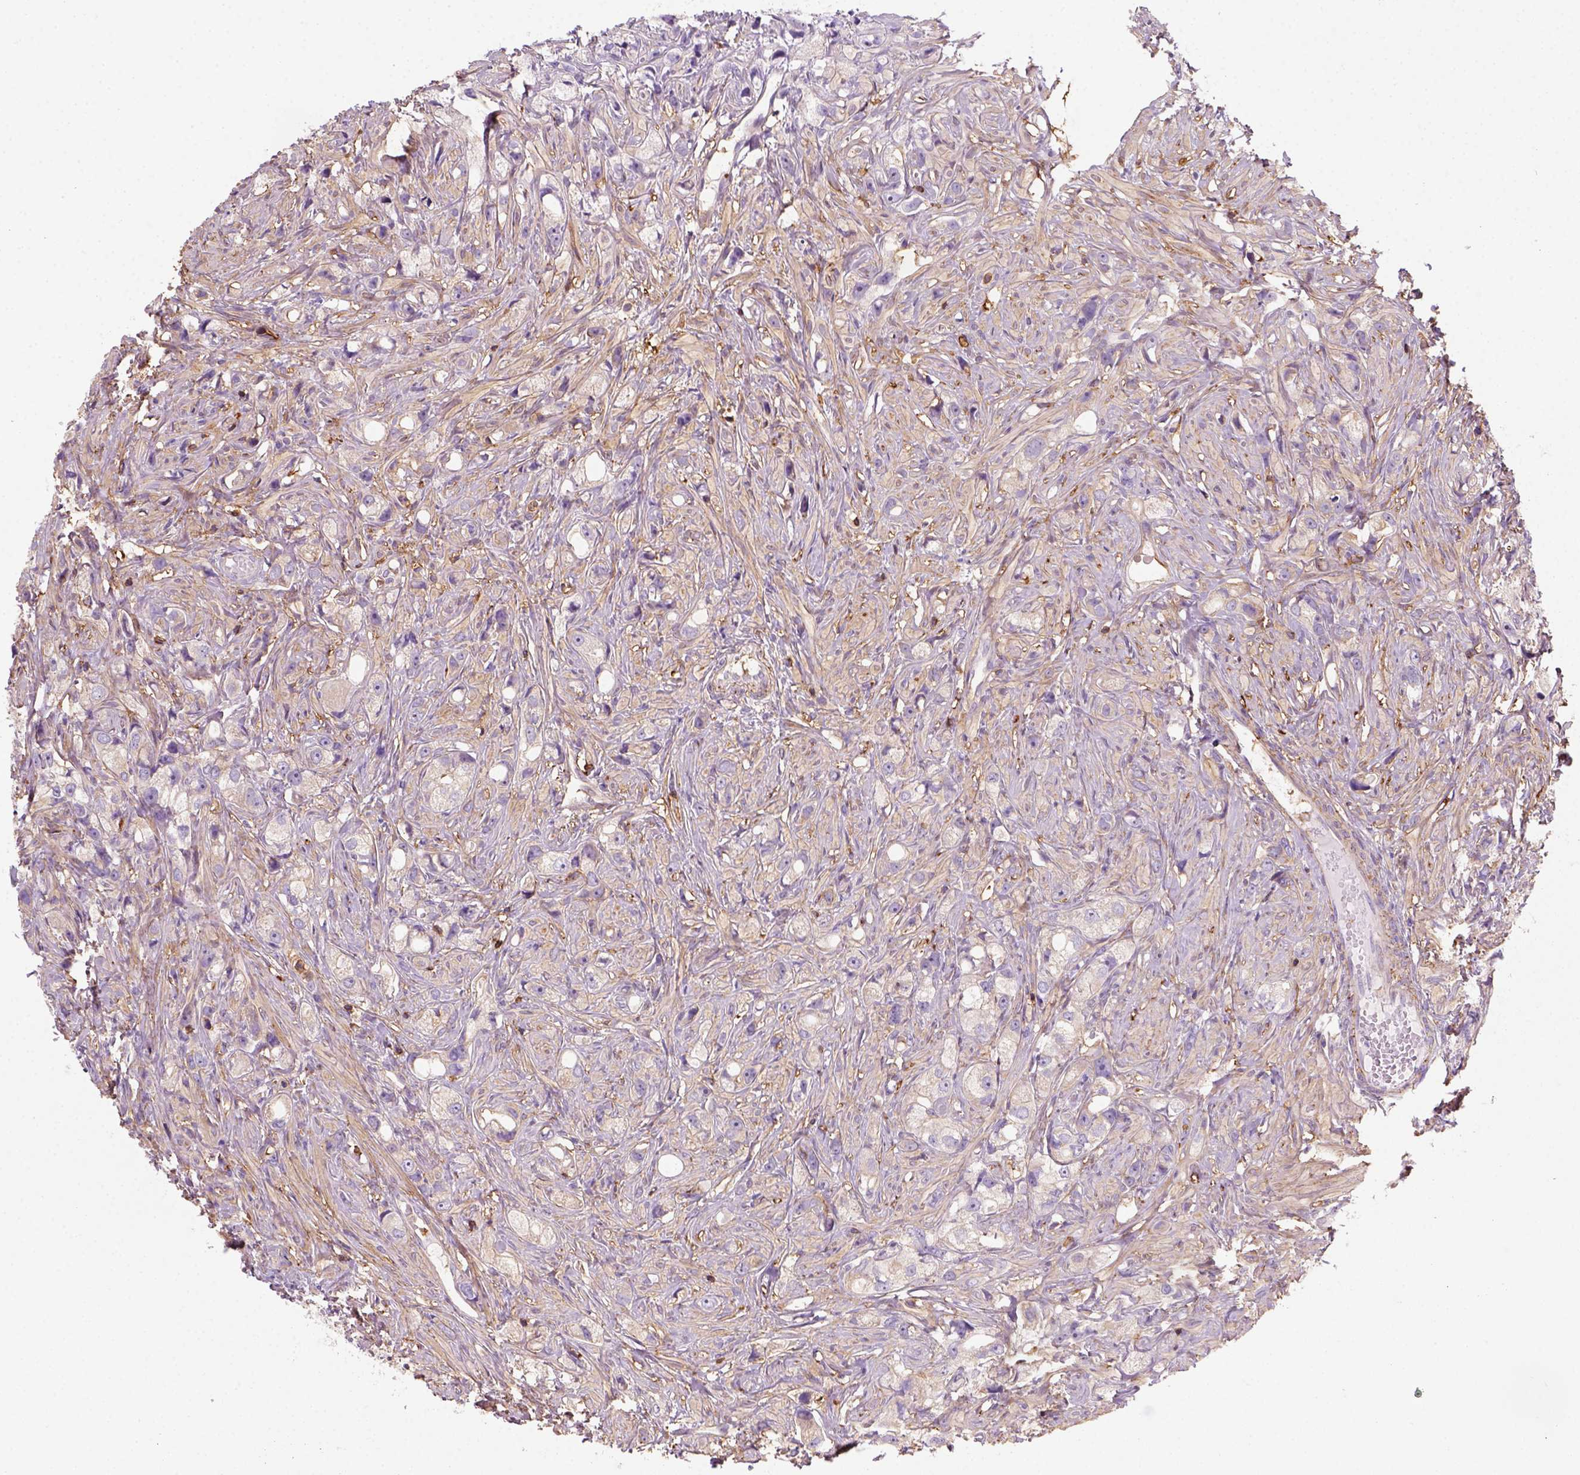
{"staining": {"intensity": "negative", "quantity": "none", "location": "none"}, "tissue": "prostate cancer", "cell_type": "Tumor cells", "image_type": "cancer", "snomed": [{"axis": "morphology", "description": "Adenocarcinoma, High grade"}, {"axis": "topography", "description": "Prostate"}], "caption": "This is an immunohistochemistry micrograph of human prostate cancer (high-grade adenocarcinoma). There is no staining in tumor cells.", "gene": "GPRC5D", "patient": {"sex": "male", "age": 75}}